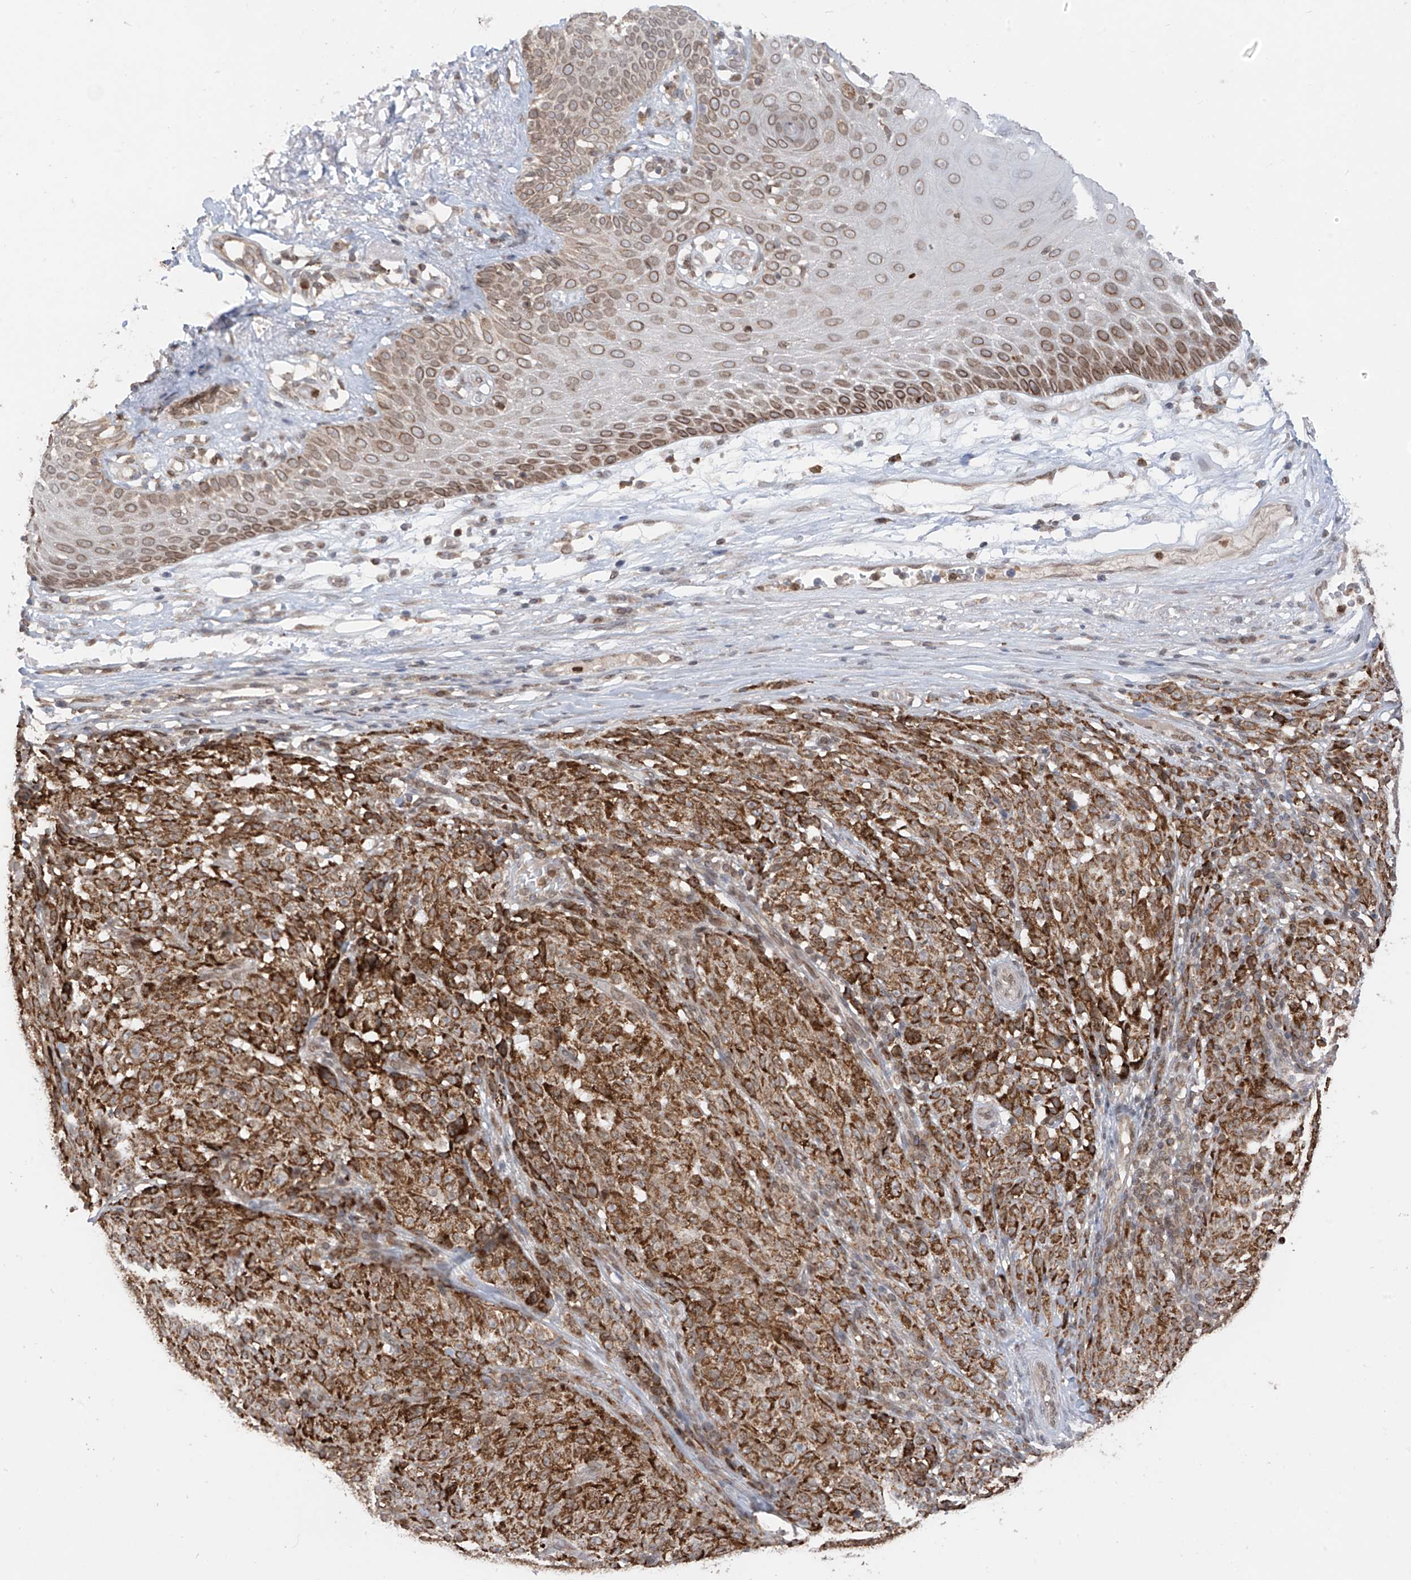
{"staining": {"intensity": "strong", "quantity": ">75%", "location": "cytoplasmic/membranous"}, "tissue": "melanoma", "cell_type": "Tumor cells", "image_type": "cancer", "snomed": [{"axis": "morphology", "description": "Malignant melanoma, NOS"}, {"axis": "topography", "description": "Skin"}], "caption": "Immunohistochemistry photomicrograph of malignant melanoma stained for a protein (brown), which displays high levels of strong cytoplasmic/membranous expression in approximately >75% of tumor cells.", "gene": "AHCTF1", "patient": {"sex": "female", "age": 82}}